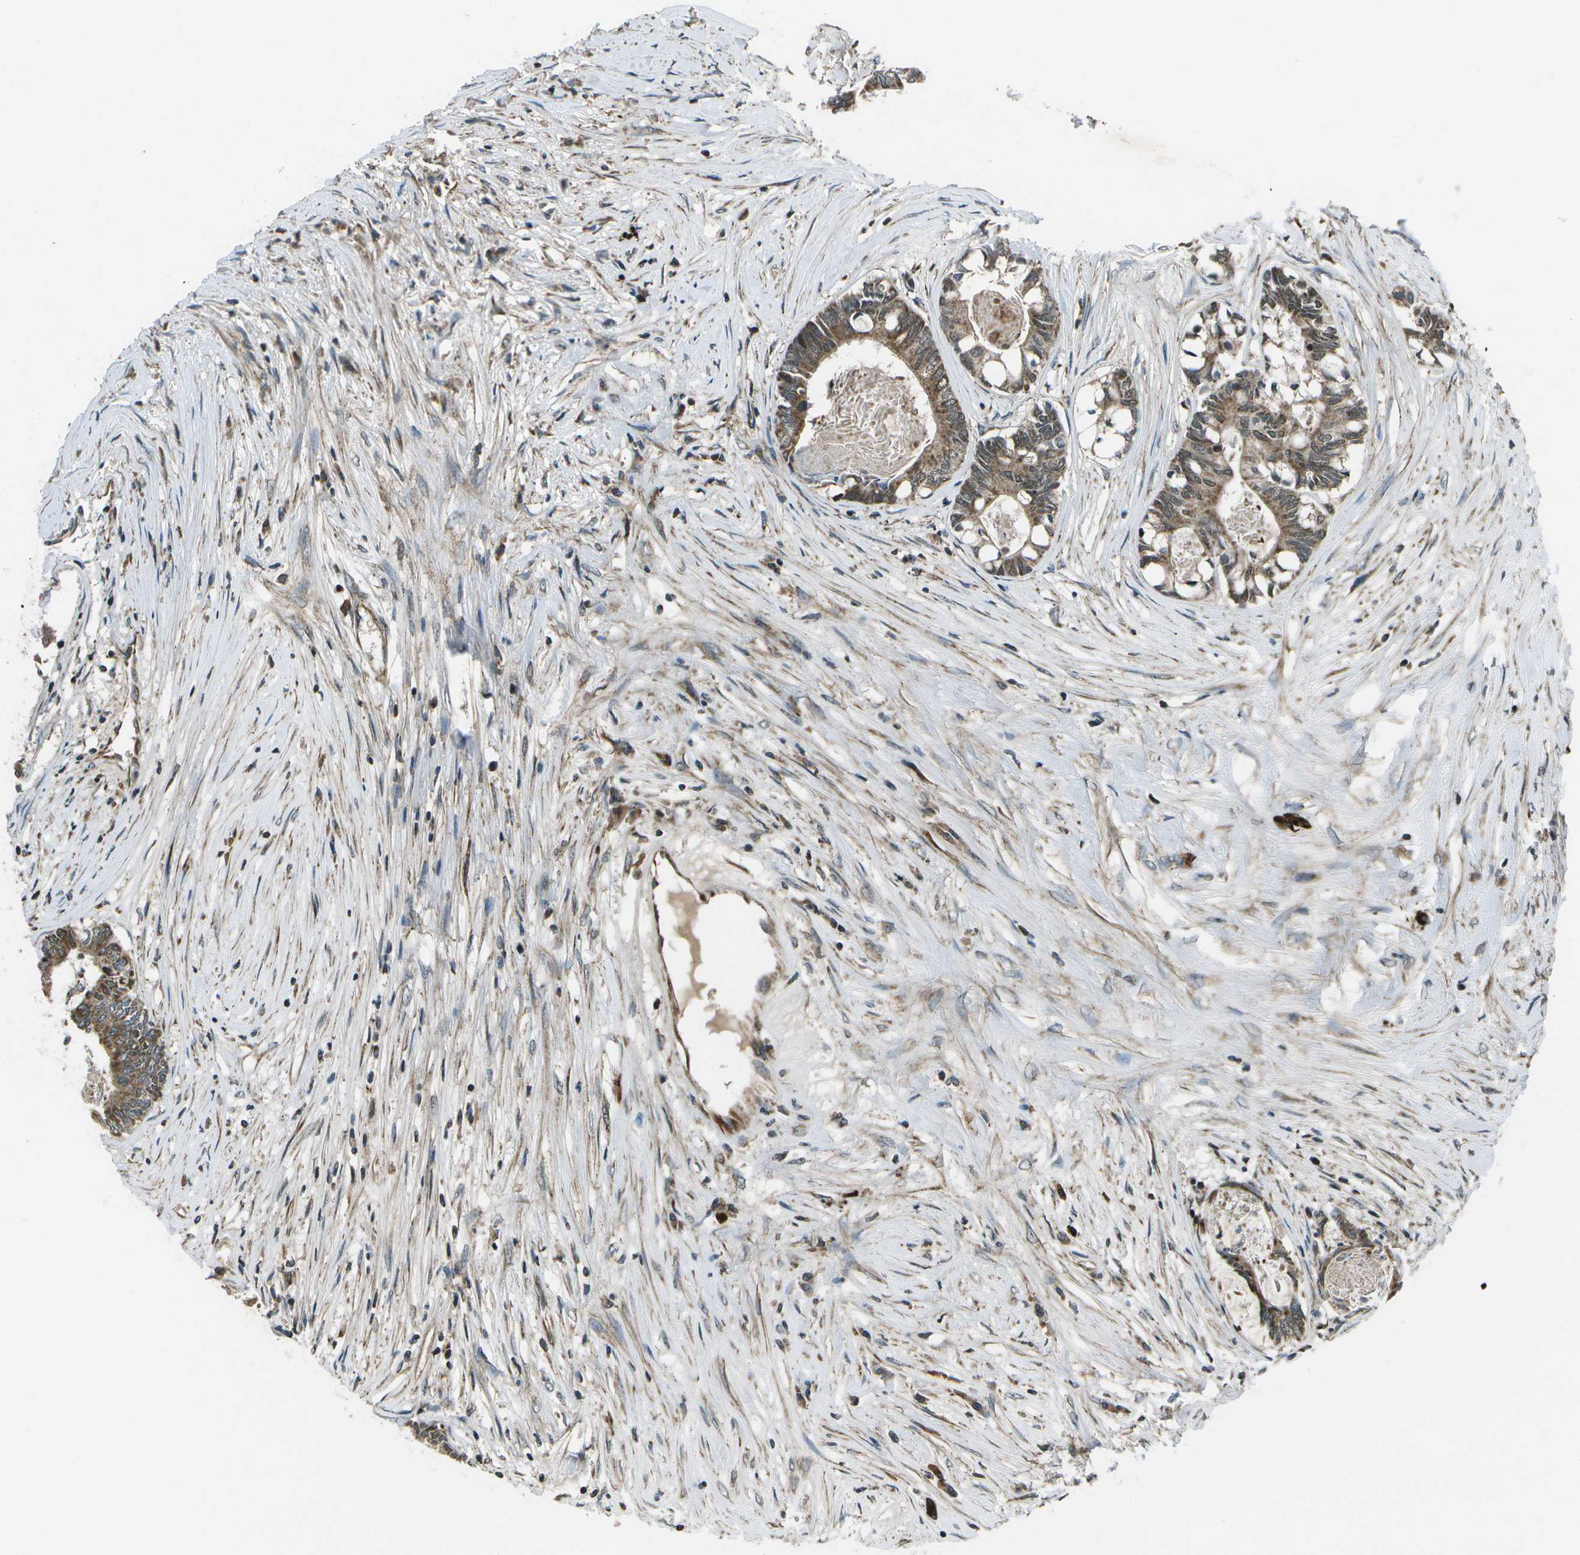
{"staining": {"intensity": "moderate", "quantity": ">75%", "location": "cytoplasmic/membranous"}, "tissue": "colorectal cancer", "cell_type": "Tumor cells", "image_type": "cancer", "snomed": [{"axis": "morphology", "description": "Adenocarcinoma, NOS"}, {"axis": "topography", "description": "Rectum"}], "caption": "Colorectal cancer stained for a protein (brown) reveals moderate cytoplasmic/membranous positive expression in approximately >75% of tumor cells.", "gene": "EIF2AK1", "patient": {"sex": "male", "age": 63}}